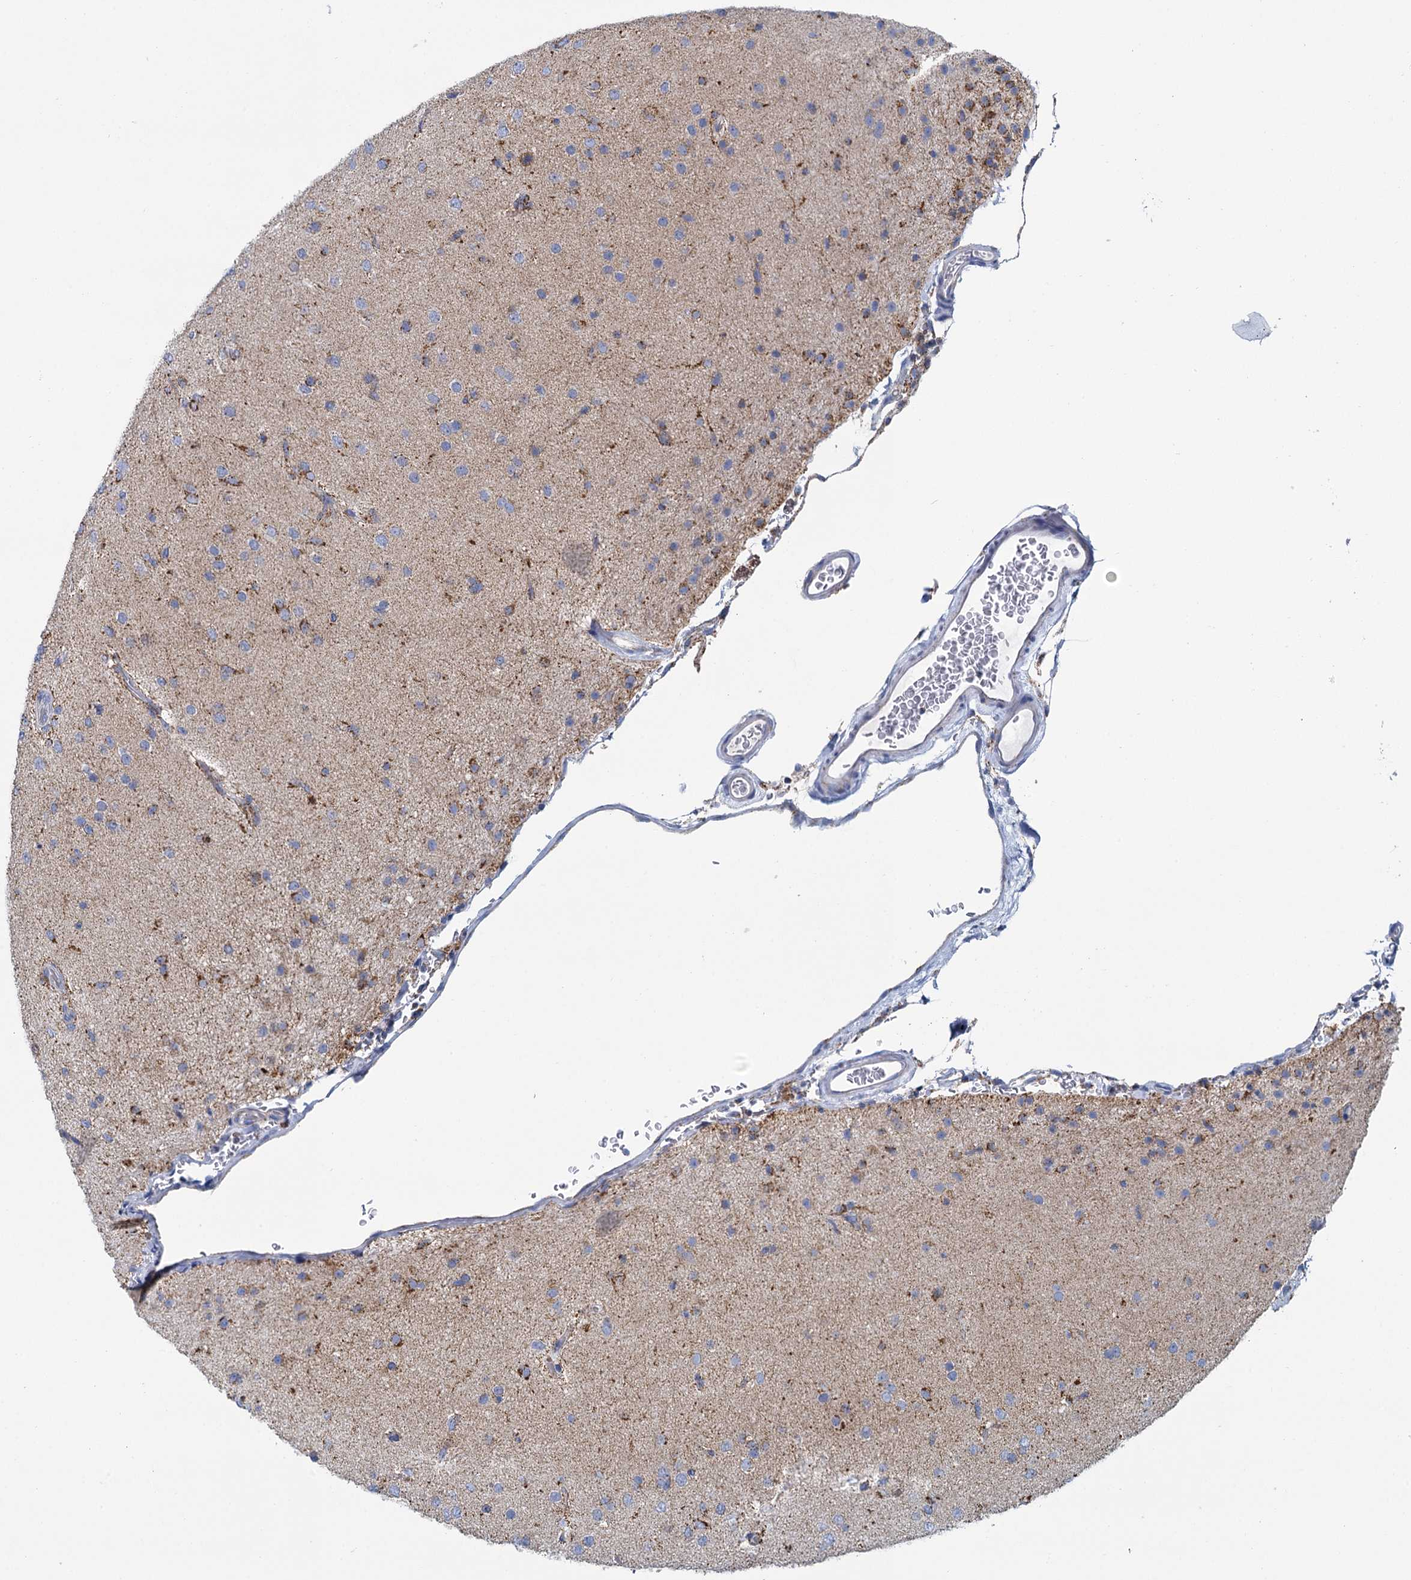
{"staining": {"intensity": "moderate", "quantity": "<25%", "location": "cytoplasmic/membranous"}, "tissue": "glioma", "cell_type": "Tumor cells", "image_type": "cancer", "snomed": [{"axis": "morphology", "description": "Glioma, malignant, Low grade"}, {"axis": "topography", "description": "Brain"}], "caption": "Protein expression analysis of low-grade glioma (malignant) demonstrates moderate cytoplasmic/membranous expression in about <25% of tumor cells. The staining was performed using DAB, with brown indicating positive protein expression. Nuclei are stained blue with hematoxylin.", "gene": "CCP110", "patient": {"sex": "male", "age": 65}}